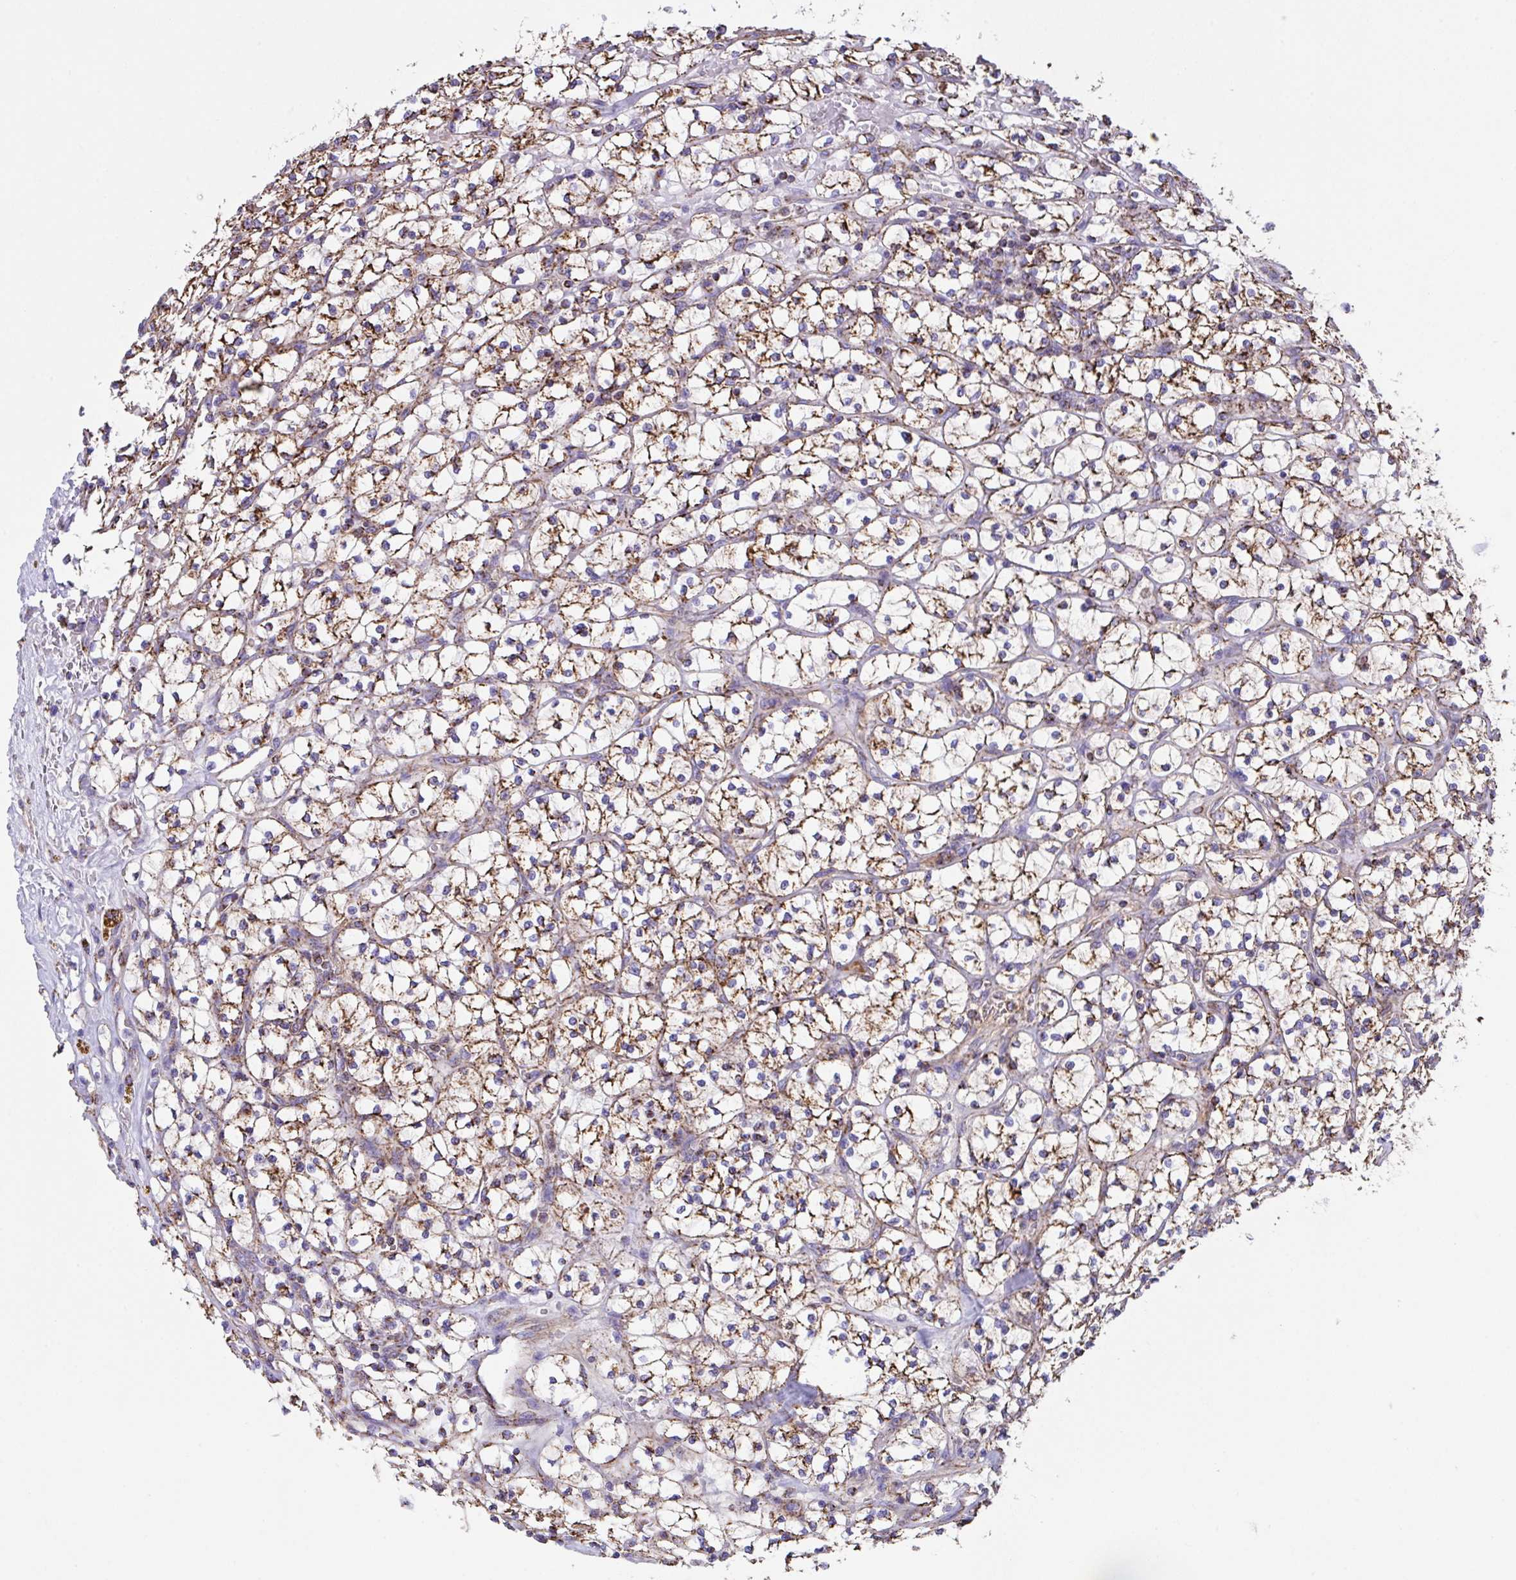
{"staining": {"intensity": "strong", "quantity": ">75%", "location": "cytoplasmic/membranous"}, "tissue": "renal cancer", "cell_type": "Tumor cells", "image_type": "cancer", "snomed": [{"axis": "morphology", "description": "Adenocarcinoma, NOS"}, {"axis": "topography", "description": "Kidney"}], "caption": "Immunohistochemical staining of human adenocarcinoma (renal) reveals strong cytoplasmic/membranous protein expression in about >75% of tumor cells.", "gene": "PCMTD2", "patient": {"sex": "female", "age": 64}}